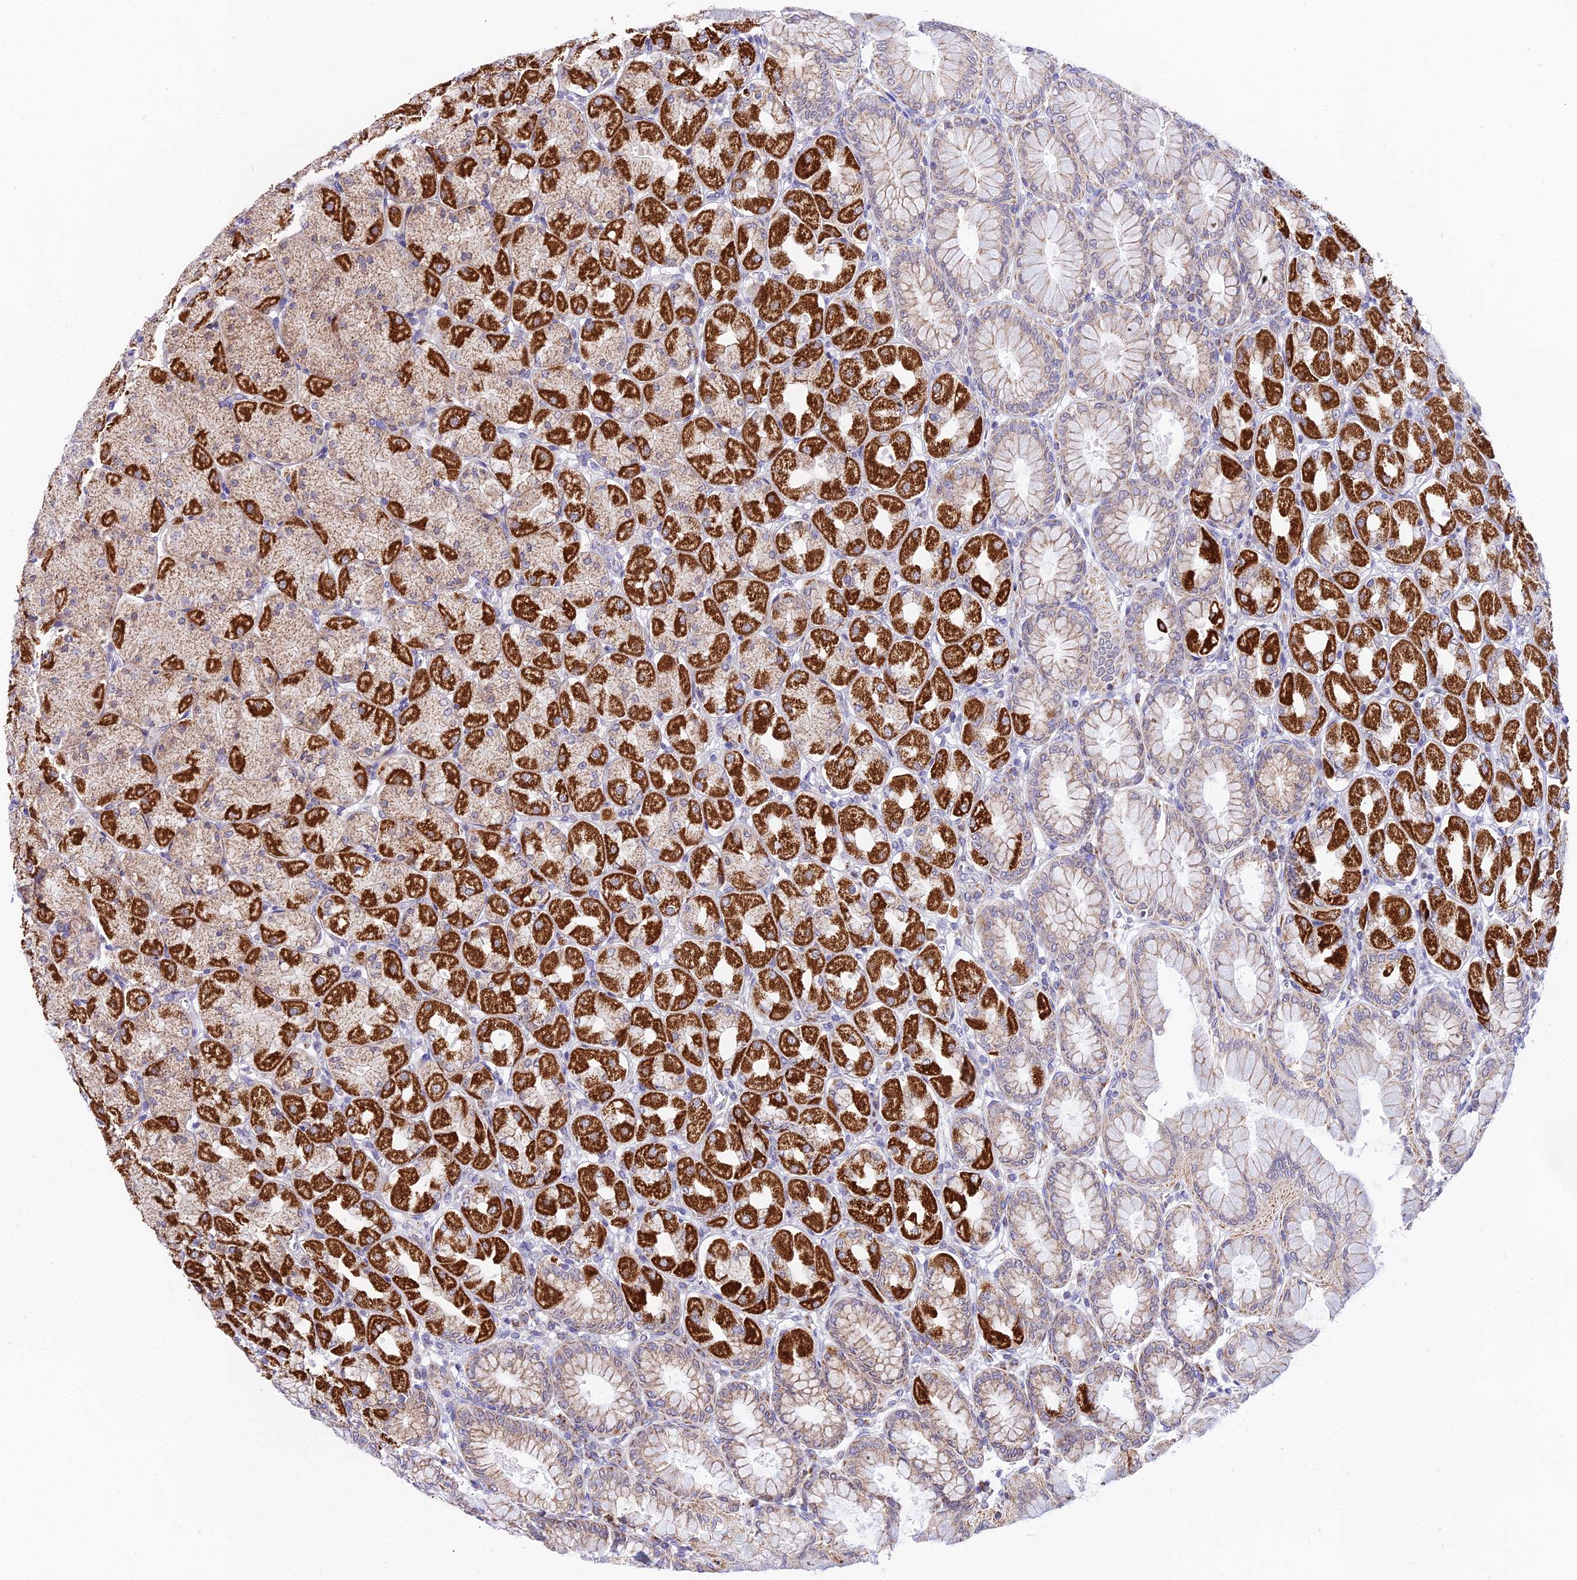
{"staining": {"intensity": "strong", "quantity": "25%-75%", "location": "cytoplasmic/membranous"}, "tissue": "stomach", "cell_type": "Glandular cells", "image_type": "normal", "snomed": [{"axis": "morphology", "description": "Normal tissue, NOS"}, {"axis": "topography", "description": "Stomach, upper"}], "caption": "DAB immunohistochemical staining of unremarkable stomach reveals strong cytoplasmic/membranous protein positivity in approximately 25%-75% of glandular cells.", "gene": "ATP5PB", "patient": {"sex": "female", "age": 56}}